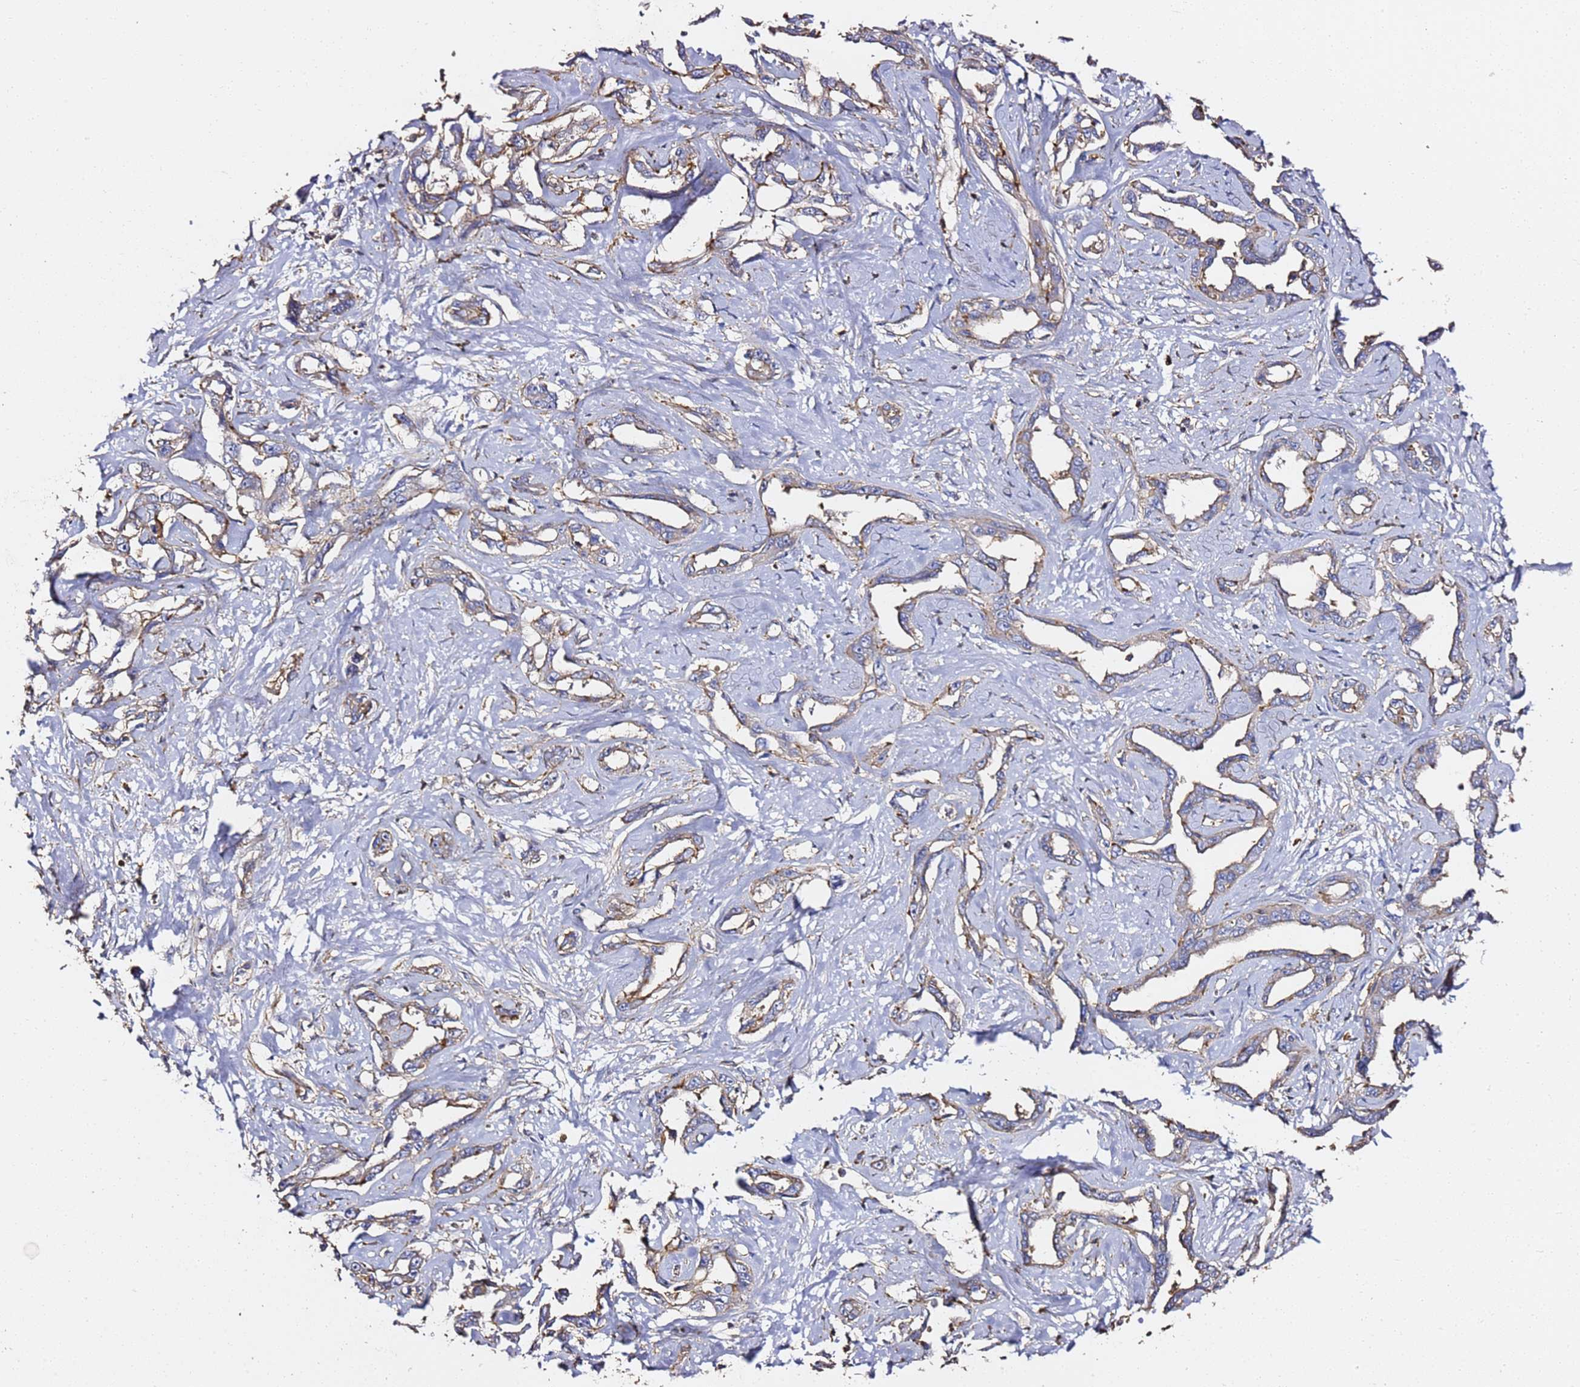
{"staining": {"intensity": "moderate", "quantity": "25%-75%", "location": "cytoplasmic/membranous"}, "tissue": "liver cancer", "cell_type": "Tumor cells", "image_type": "cancer", "snomed": [{"axis": "morphology", "description": "Cholangiocarcinoma"}, {"axis": "topography", "description": "Liver"}], "caption": "Liver cancer was stained to show a protein in brown. There is medium levels of moderate cytoplasmic/membranous expression in approximately 25%-75% of tumor cells.", "gene": "ZFP36L2", "patient": {"sex": "male", "age": 59}}